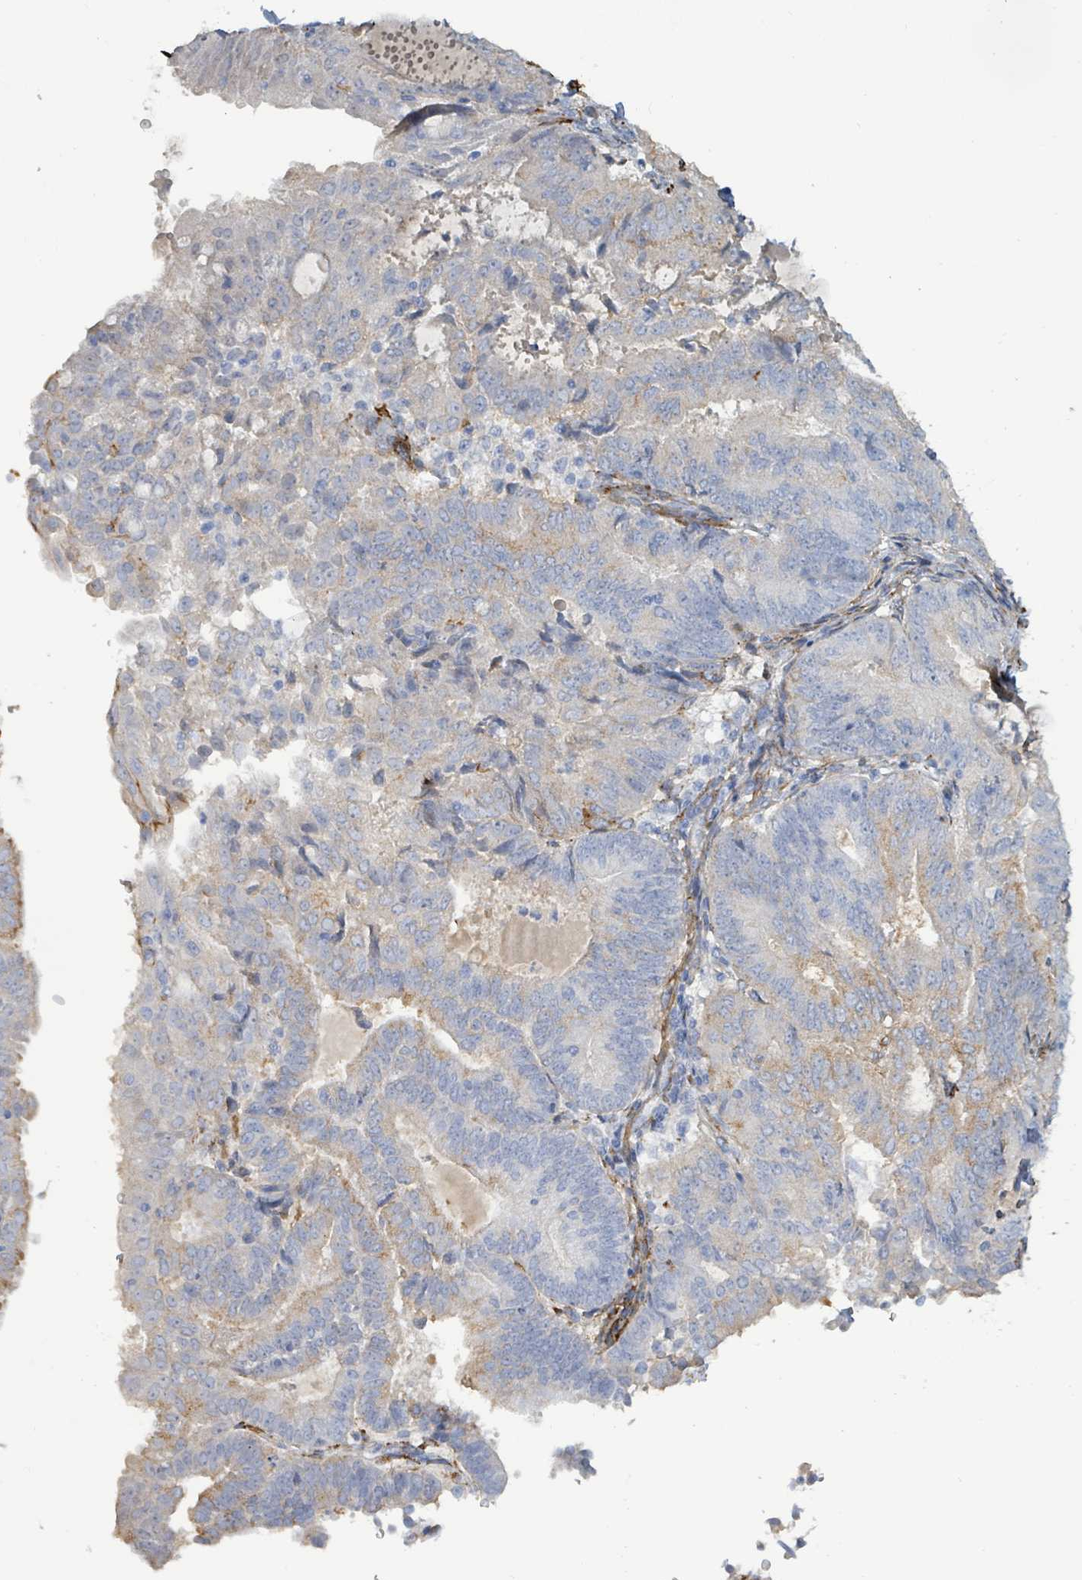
{"staining": {"intensity": "weak", "quantity": "<25%", "location": "cytoplasmic/membranous"}, "tissue": "endometrial cancer", "cell_type": "Tumor cells", "image_type": "cancer", "snomed": [{"axis": "morphology", "description": "Adenocarcinoma, NOS"}, {"axis": "topography", "description": "Endometrium"}], "caption": "Human endometrial adenocarcinoma stained for a protein using immunohistochemistry (IHC) demonstrates no positivity in tumor cells.", "gene": "DMRTC1B", "patient": {"sex": "female", "age": 70}}